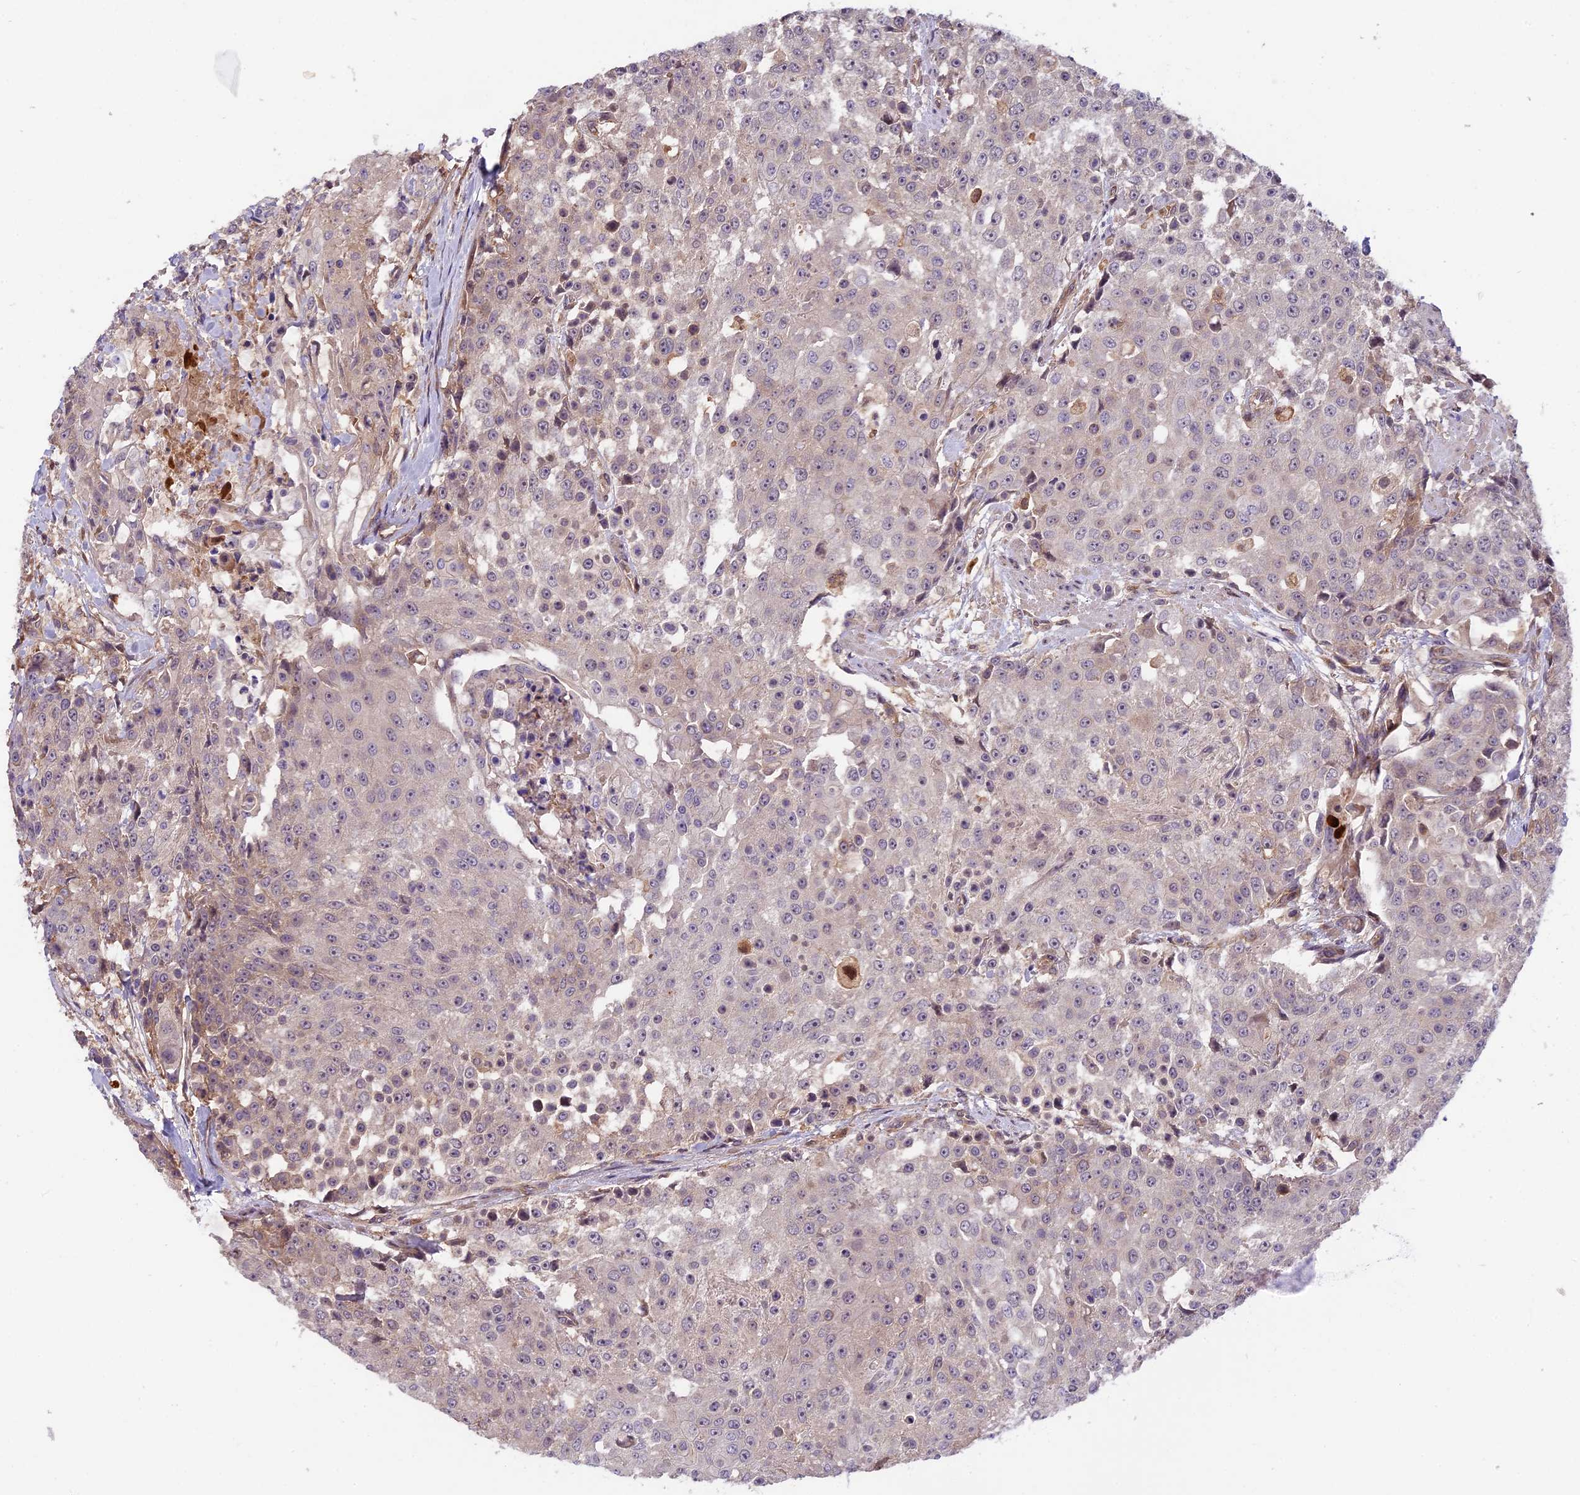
{"staining": {"intensity": "weak", "quantity": "<25%", "location": "cytoplasmic/membranous"}, "tissue": "urothelial cancer", "cell_type": "Tumor cells", "image_type": "cancer", "snomed": [{"axis": "morphology", "description": "Urothelial carcinoma, High grade"}, {"axis": "topography", "description": "Urinary bladder"}], "caption": "There is no significant staining in tumor cells of high-grade urothelial carcinoma.", "gene": "SETD6", "patient": {"sex": "female", "age": 63}}